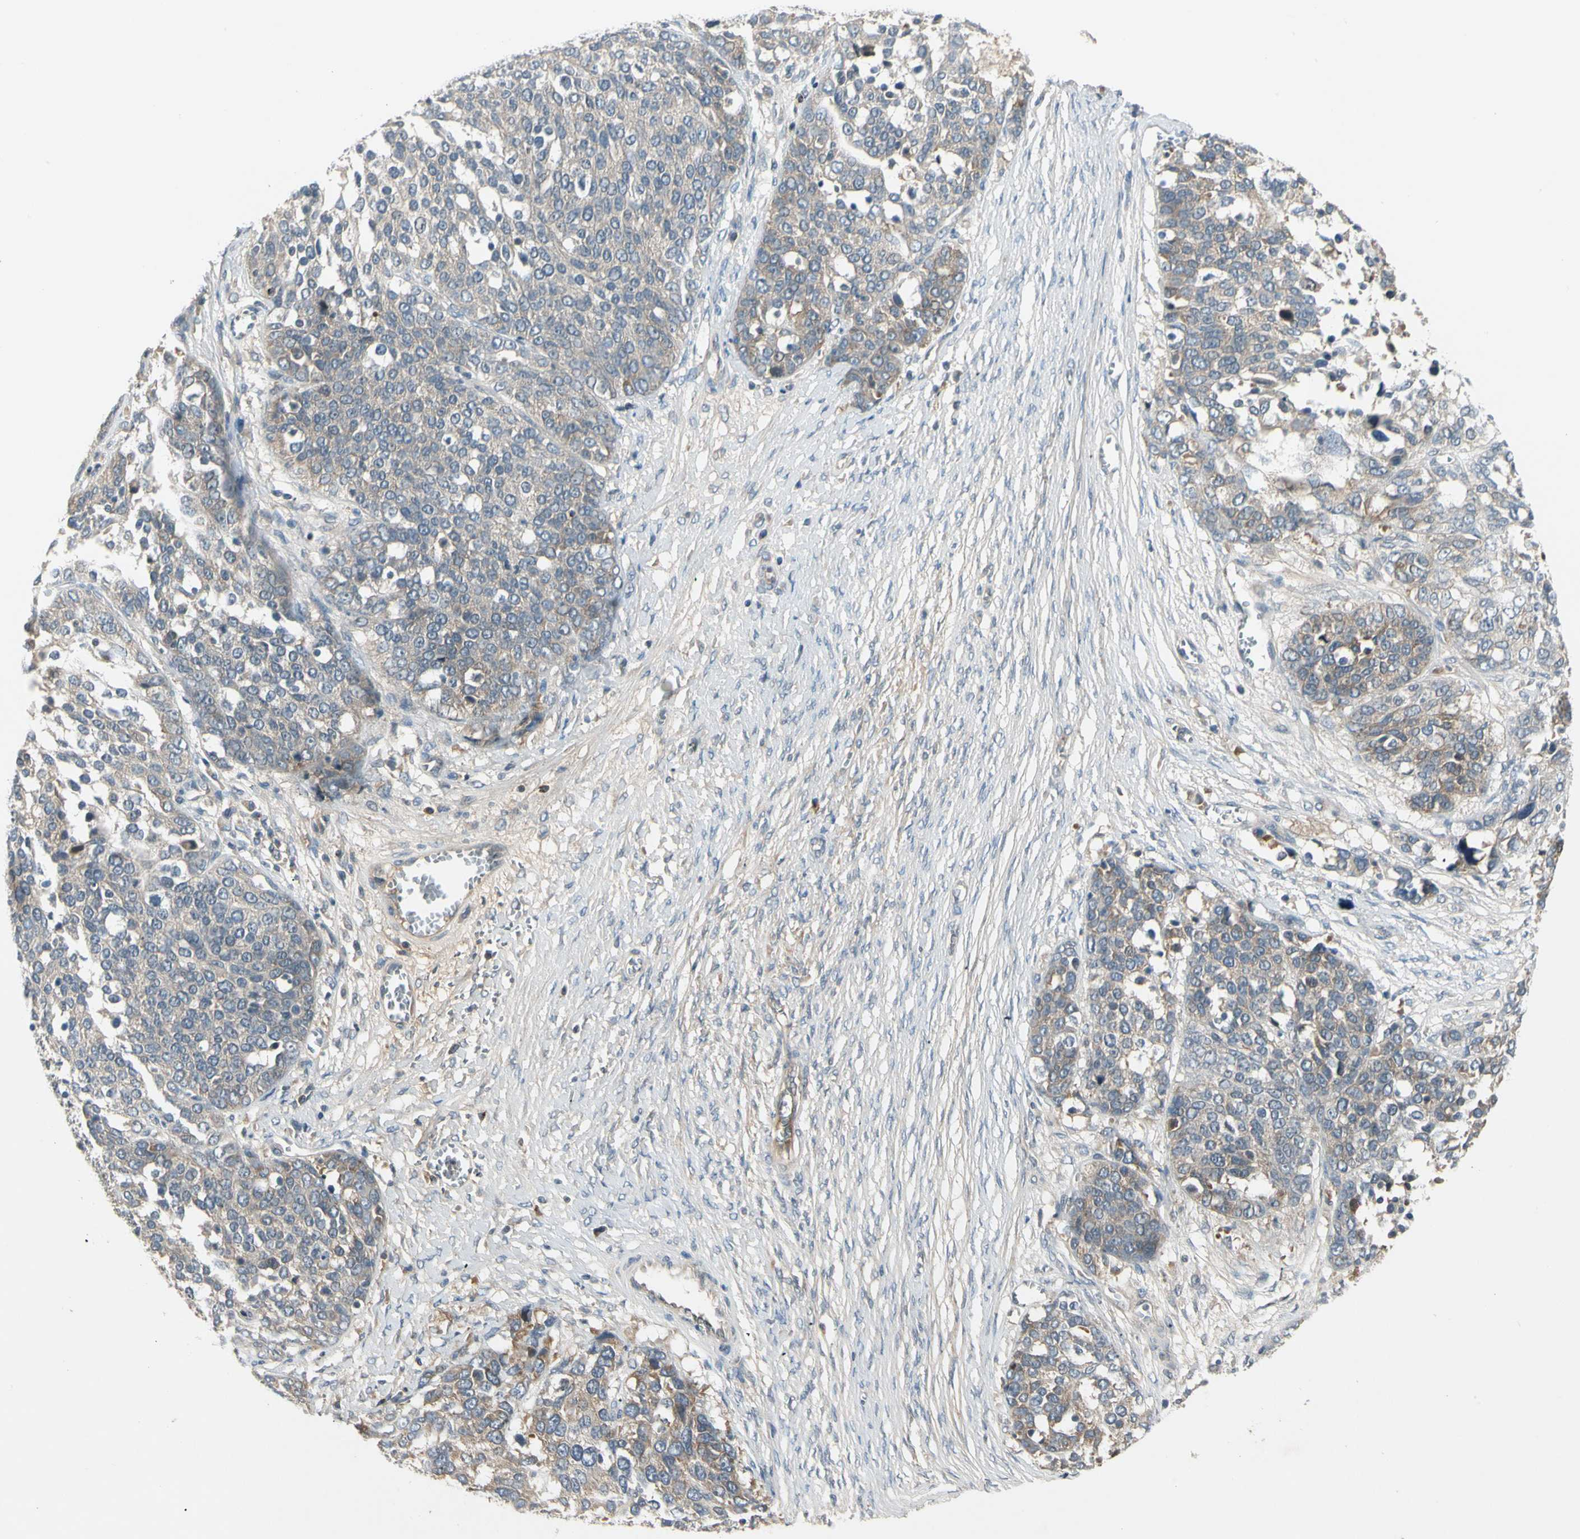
{"staining": {"intensity": "weak", "quantity": "<25%", "location": "cytoplasmic/membranous"}, "tissue": "ovarian cancer", "cell_type": "Tumor cells", "image_type": "cancer", "snomed": [{"axis": "morphology", "description": "Cystadenocarcinoma, serous, NOS"}, {"axis": "topography", "description": "Ovary"}], "caption": "This is an immunohistochemistry histopathology image of ovarian cancer (serous cystadenocarcinoma). There is no expression in tumor cells.", "gene": "CCL4", "patient": {"sex": "female", "age": 44}}